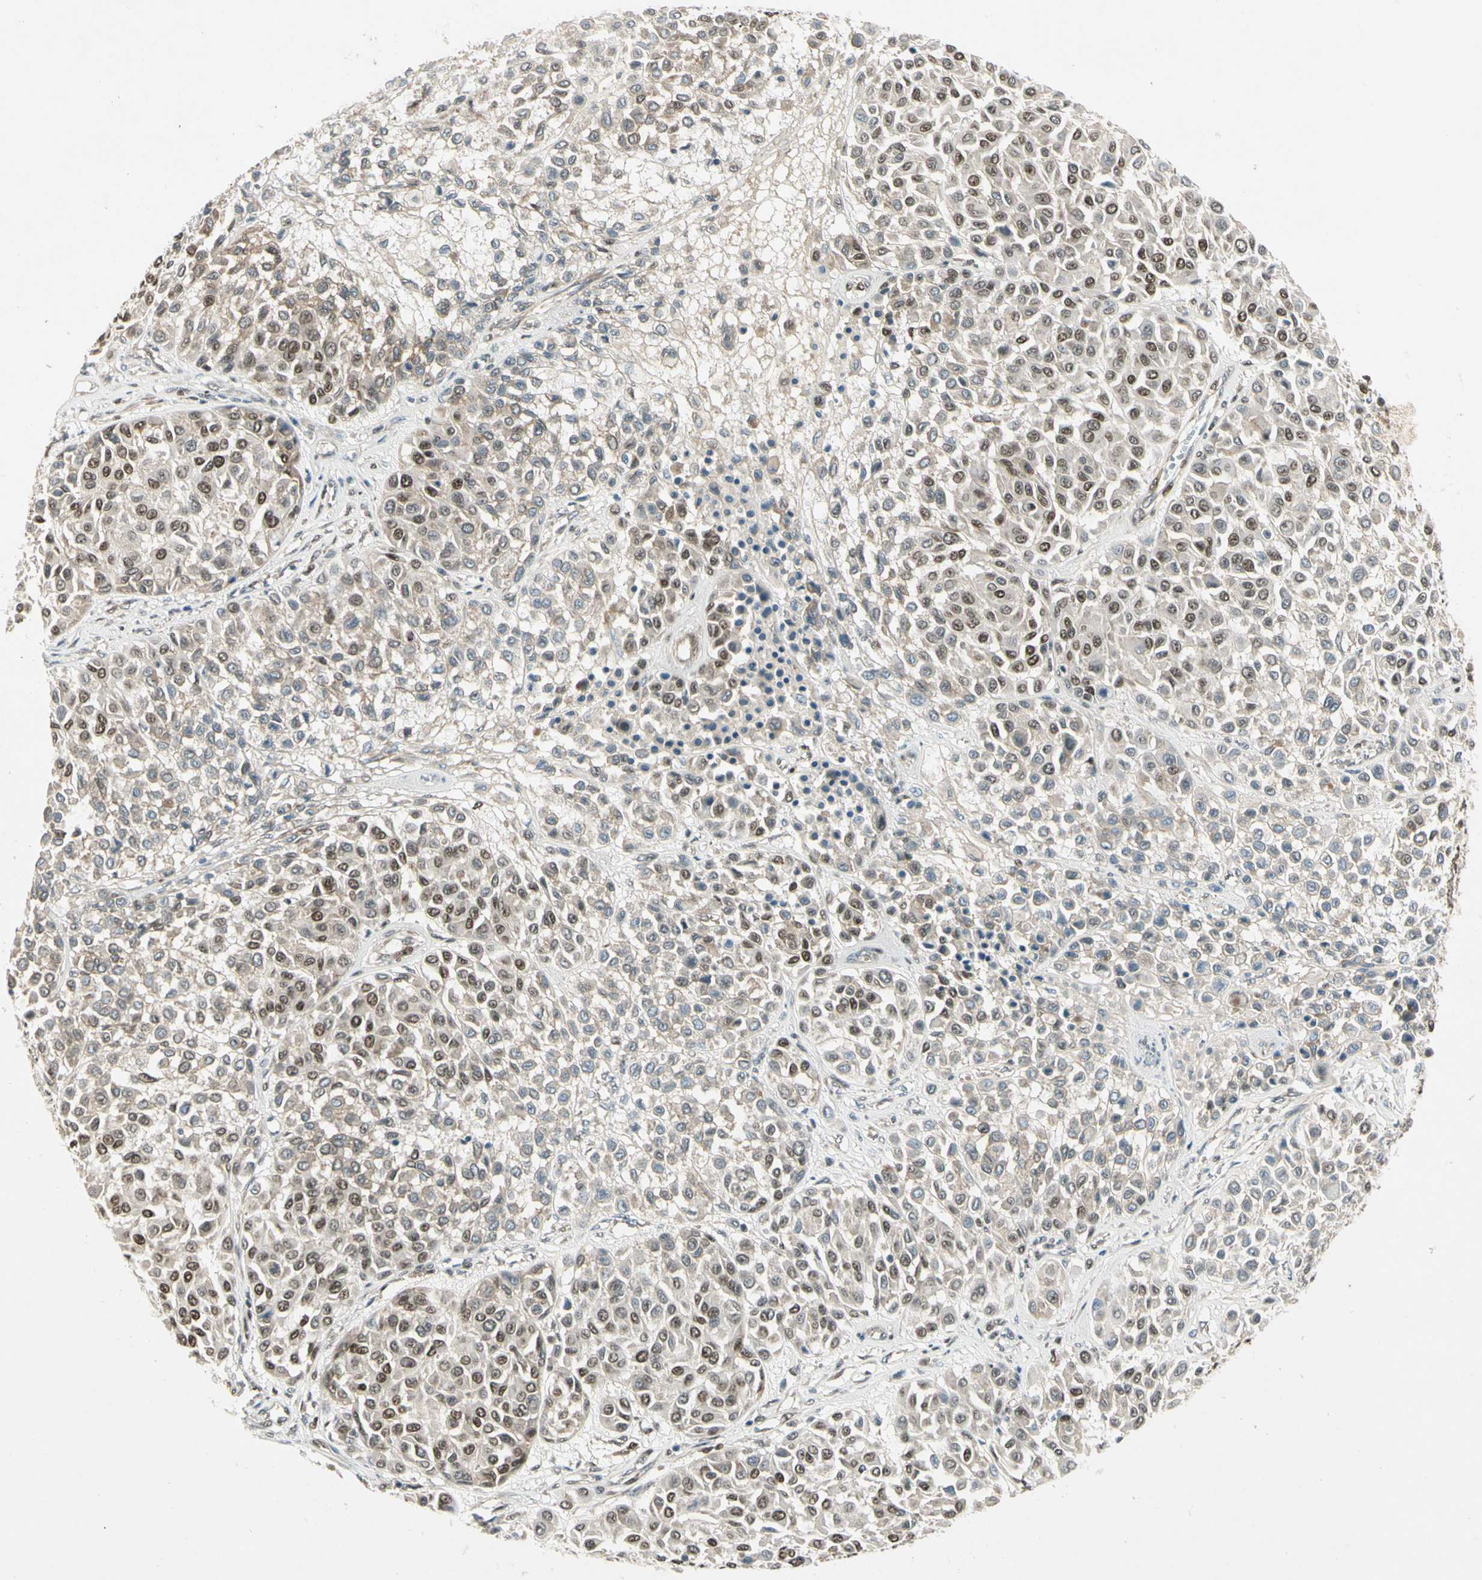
{"staining": {"intensity": "strong", "quantity": ">75%", "location": "nuclear"}, "tissue": "melanoma", "cell_type": "Tumor cells", "image_type": "cancer", "snomed": [{"axis": "morphology", "description": "Malignant melanoma, Metastatic site"}, {"axis": "topography", "description": "Soft tissue"}], "caption": "Immunohistochemistry (IHC) photomicrograph of malignant melanoma (metastatic site) stained for a protein (brown), which demonstrates high levels of strong nuclear staining in approximately >75% of tumor cells.", "gene": "GTF3A", "patient": {"sex": "male", "age": 41}}